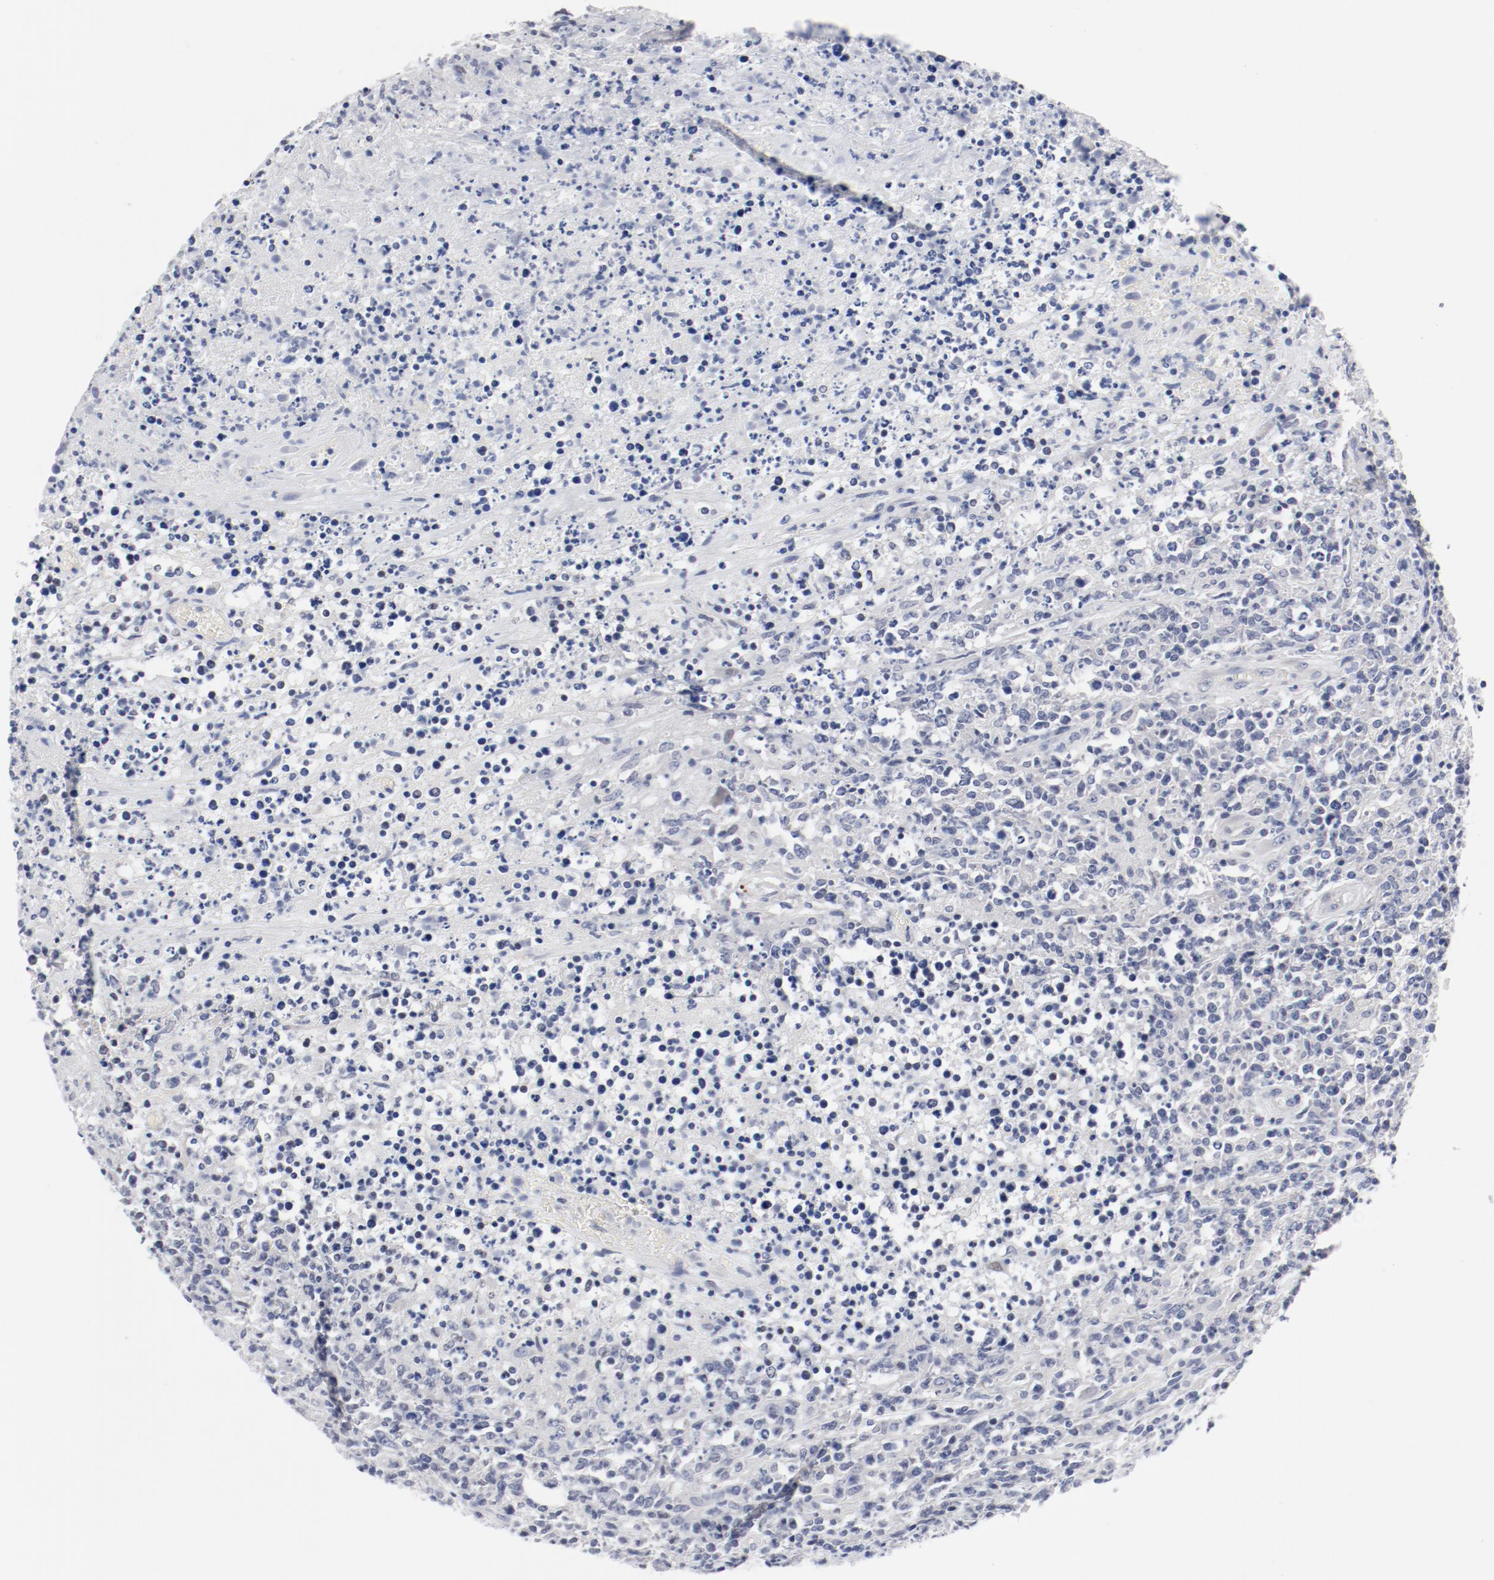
{"staining": {"intensity": "negative", "quantity": "none", "location": "none"}, "tissue": "lymphoma", "cell_type": "Tumor cells", "image_type": "cancer", "snomed": [{"axis": "morphology", "description": "Malignant lymphoma, non-Hodgkin's type, High grade"}, {"axis": "topography", "description": "Lymph node"}], "caption": "DAB immunohistochemical staining of human lymphoma demonstrates no significant staining in tumor cells.", "gene": "KCNK13", "patient": {"sex": "female", "age": 84}}